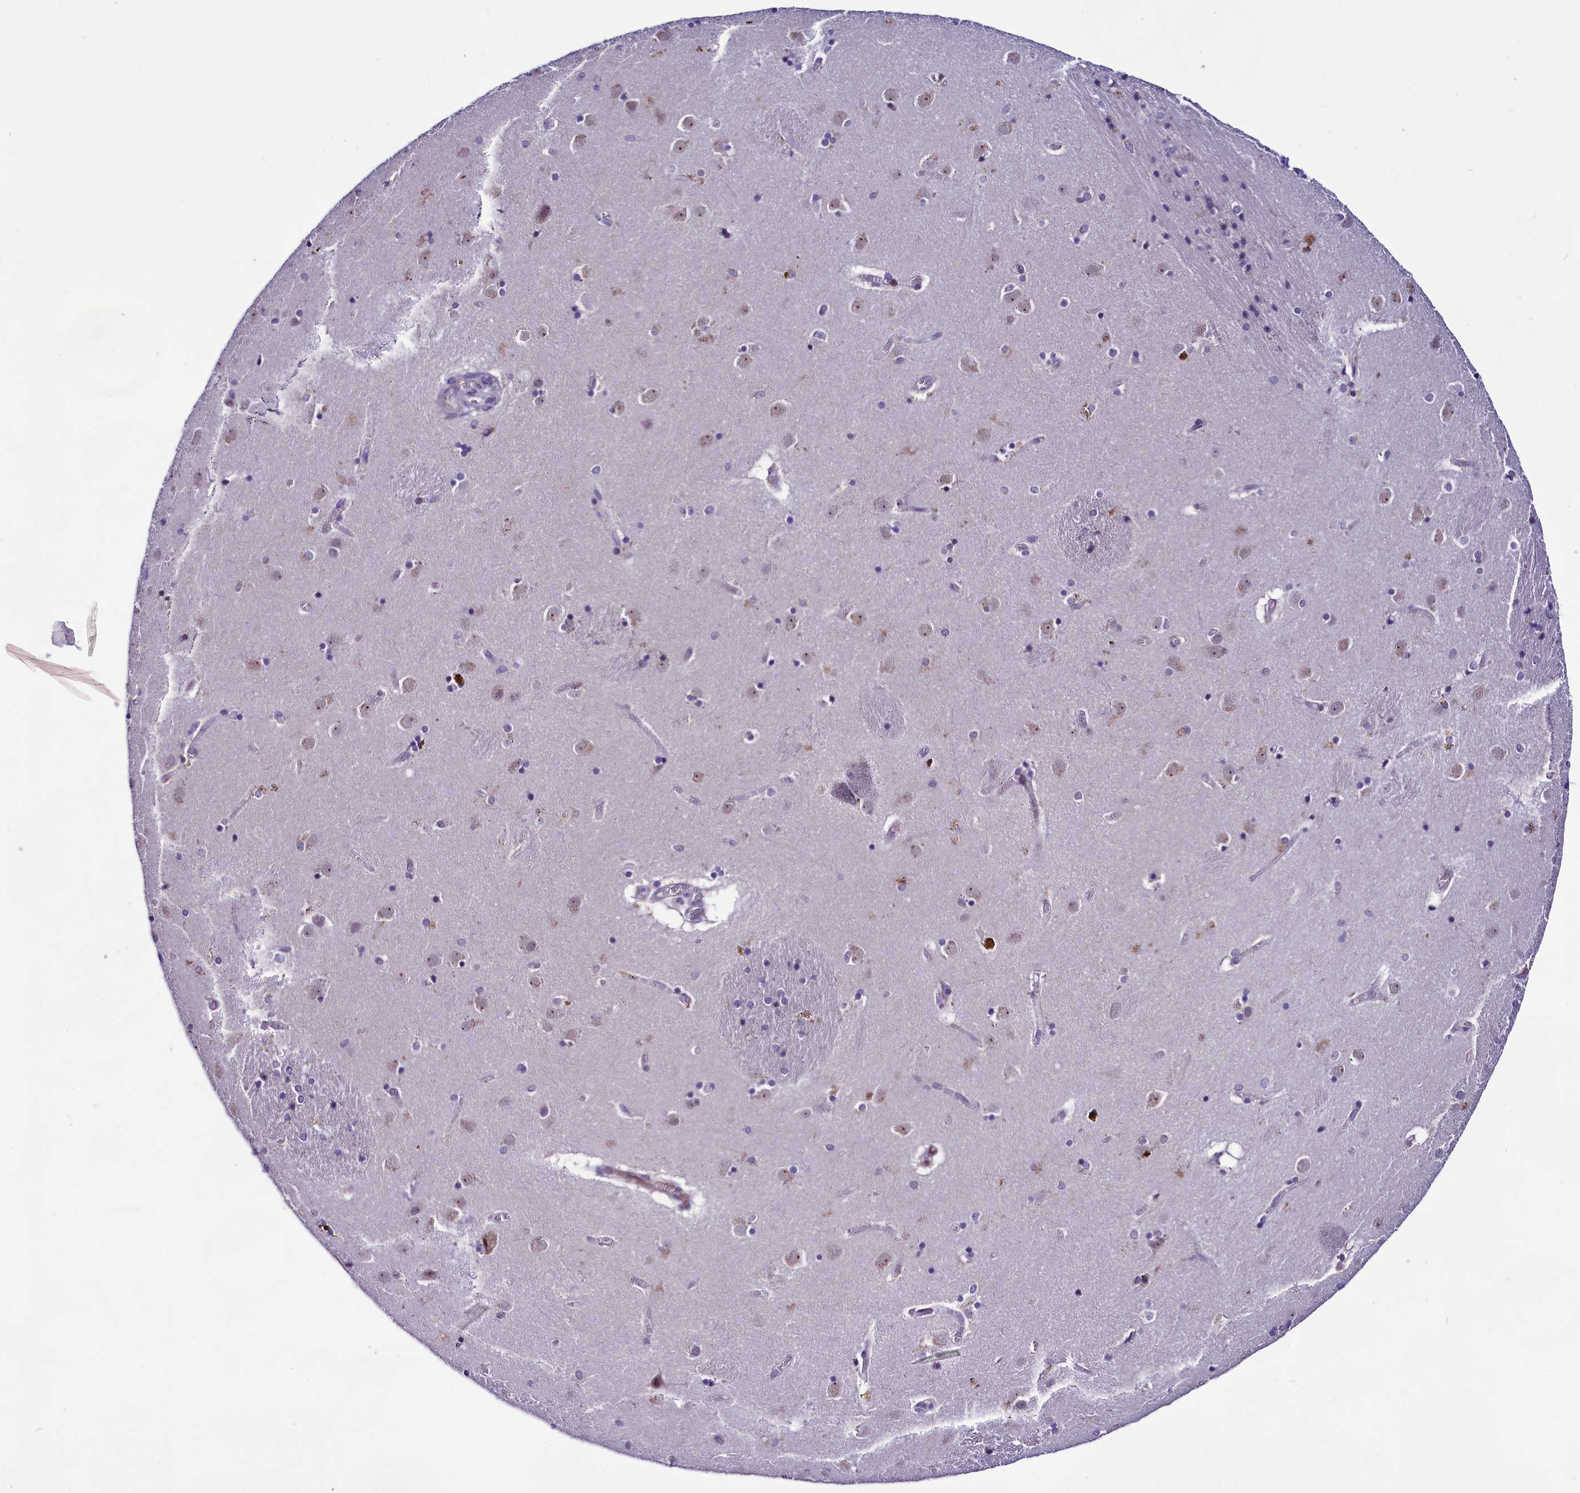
{"staining": {"intensity": "moderate", "quantity": "<25%", "location": "cytoplasmic/membranous"}, "tissue": "caudate", "cell_type": "Glial cells", "image_type": "normal", "snomed": [{"axis": "morphology", "description": "Normal tissue, NOS"}, {"axis": "topography", "description": "Lateral ventricle wall"}], "caption": "Immunohistochemical staining of normal caudate reveals moderate cytoplasmic/membranous protein expression in approximately <25% of glial cells. The protein is stained brown, and the nuclei are stained in blue (DAB (3,3'-diaminobenzidine) IHC with brightfield microscopy, high magnification).", "gene": "CCDC106", "patient": {"sex": "male", "age": 70}}